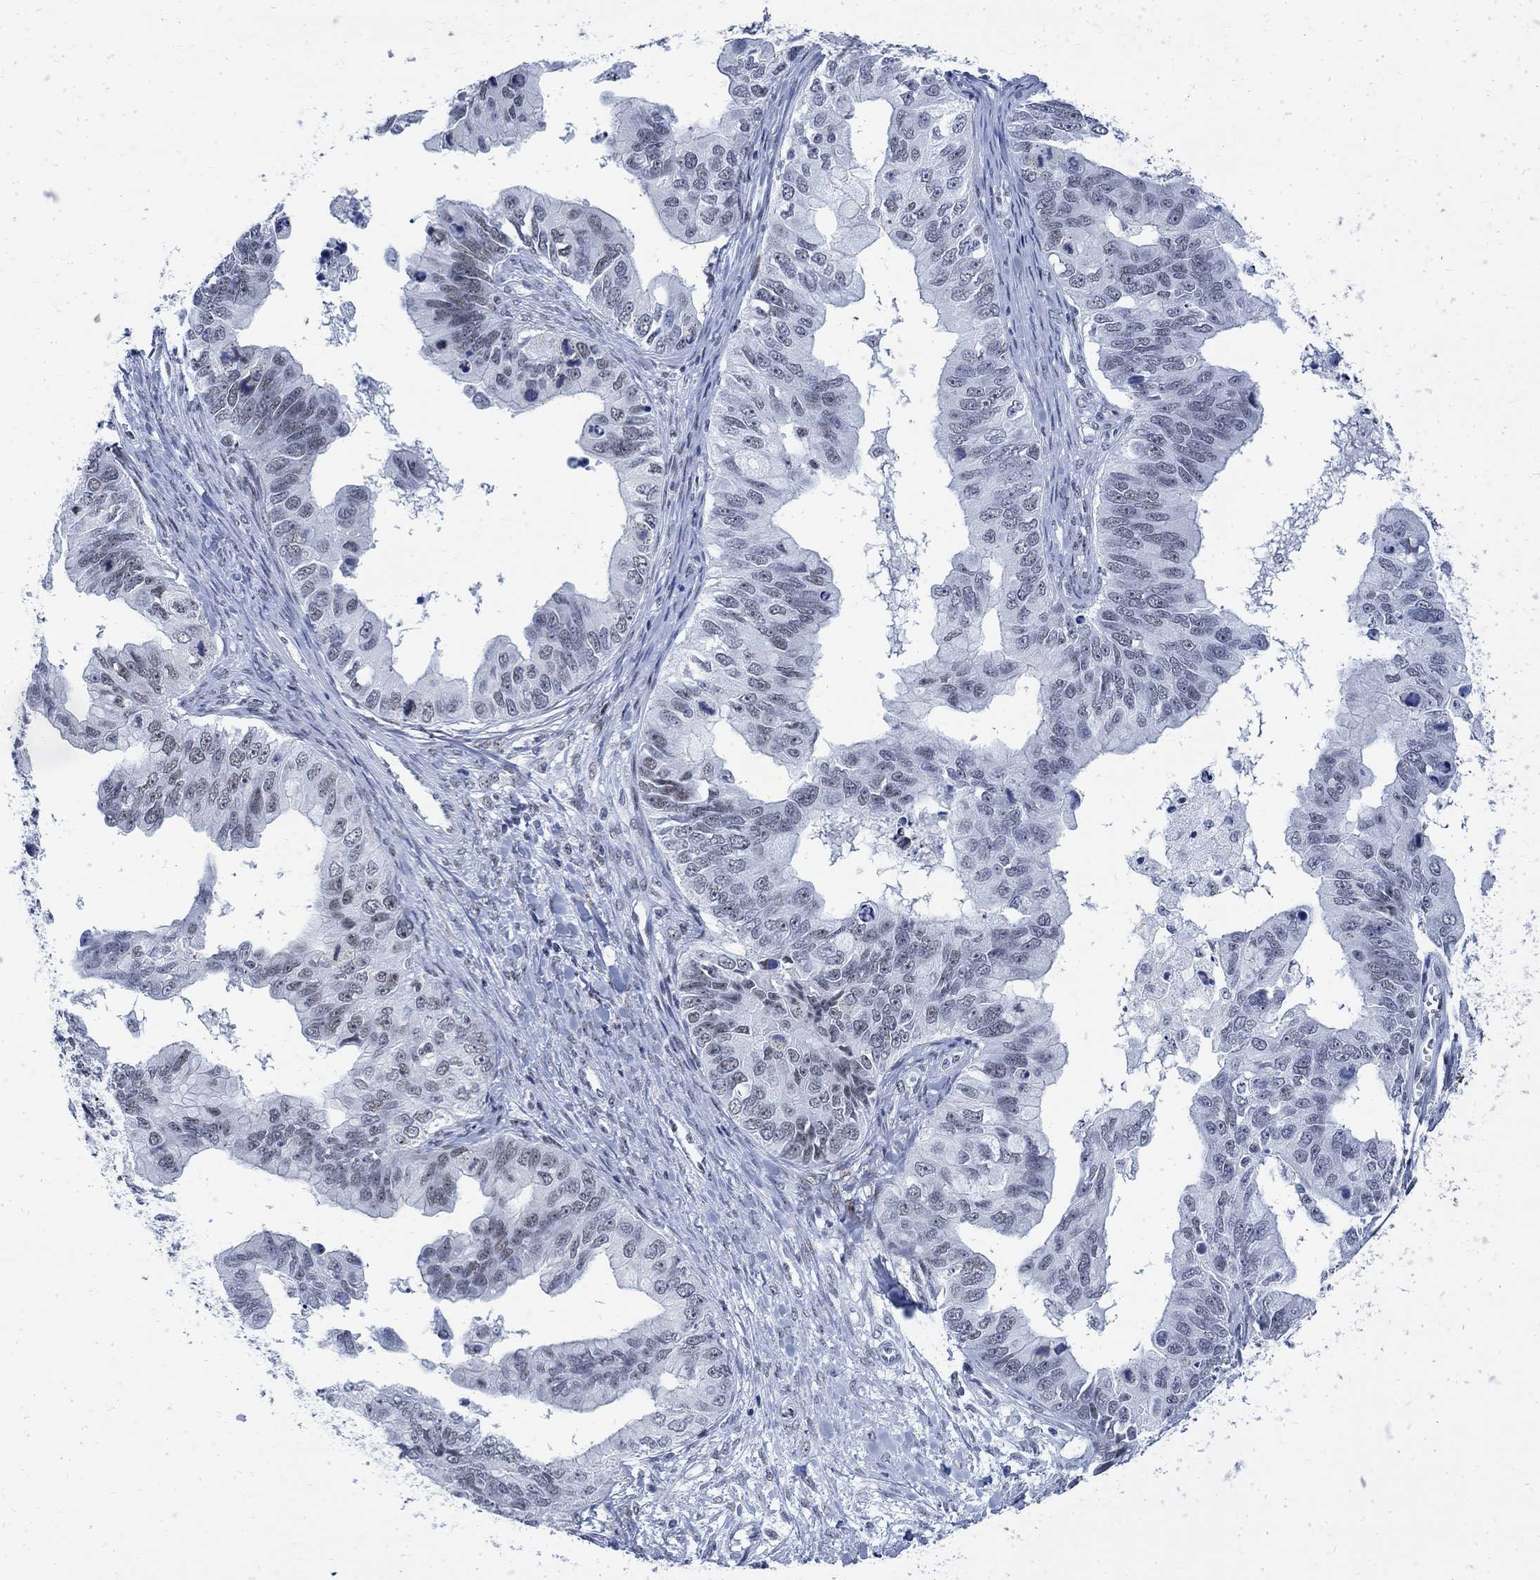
{"staining": {"intensity": "weak", "quantity": "<25%", "location": "nuclear"}, "tissue": "ovarian cancer", "cell_type": "Tumor cells", "image_type": "cancer", "snomed": [{"axis": "morphology", "description": "Cystadenocarcinoma, mucinous, NOS"}, {"axis": "topography", "description": "Ovary"}], "caption": "Immunohistochemistry photomicrograph of neoplastic tissue: mucinous cystadenocarcinoma (ovarian) stained with DAB (3,3'-diaminobenzidine) shows no significant protein staining in tumor cells.", "gene": "DLK1", "patient": {"sex": "female", "age": 76}}